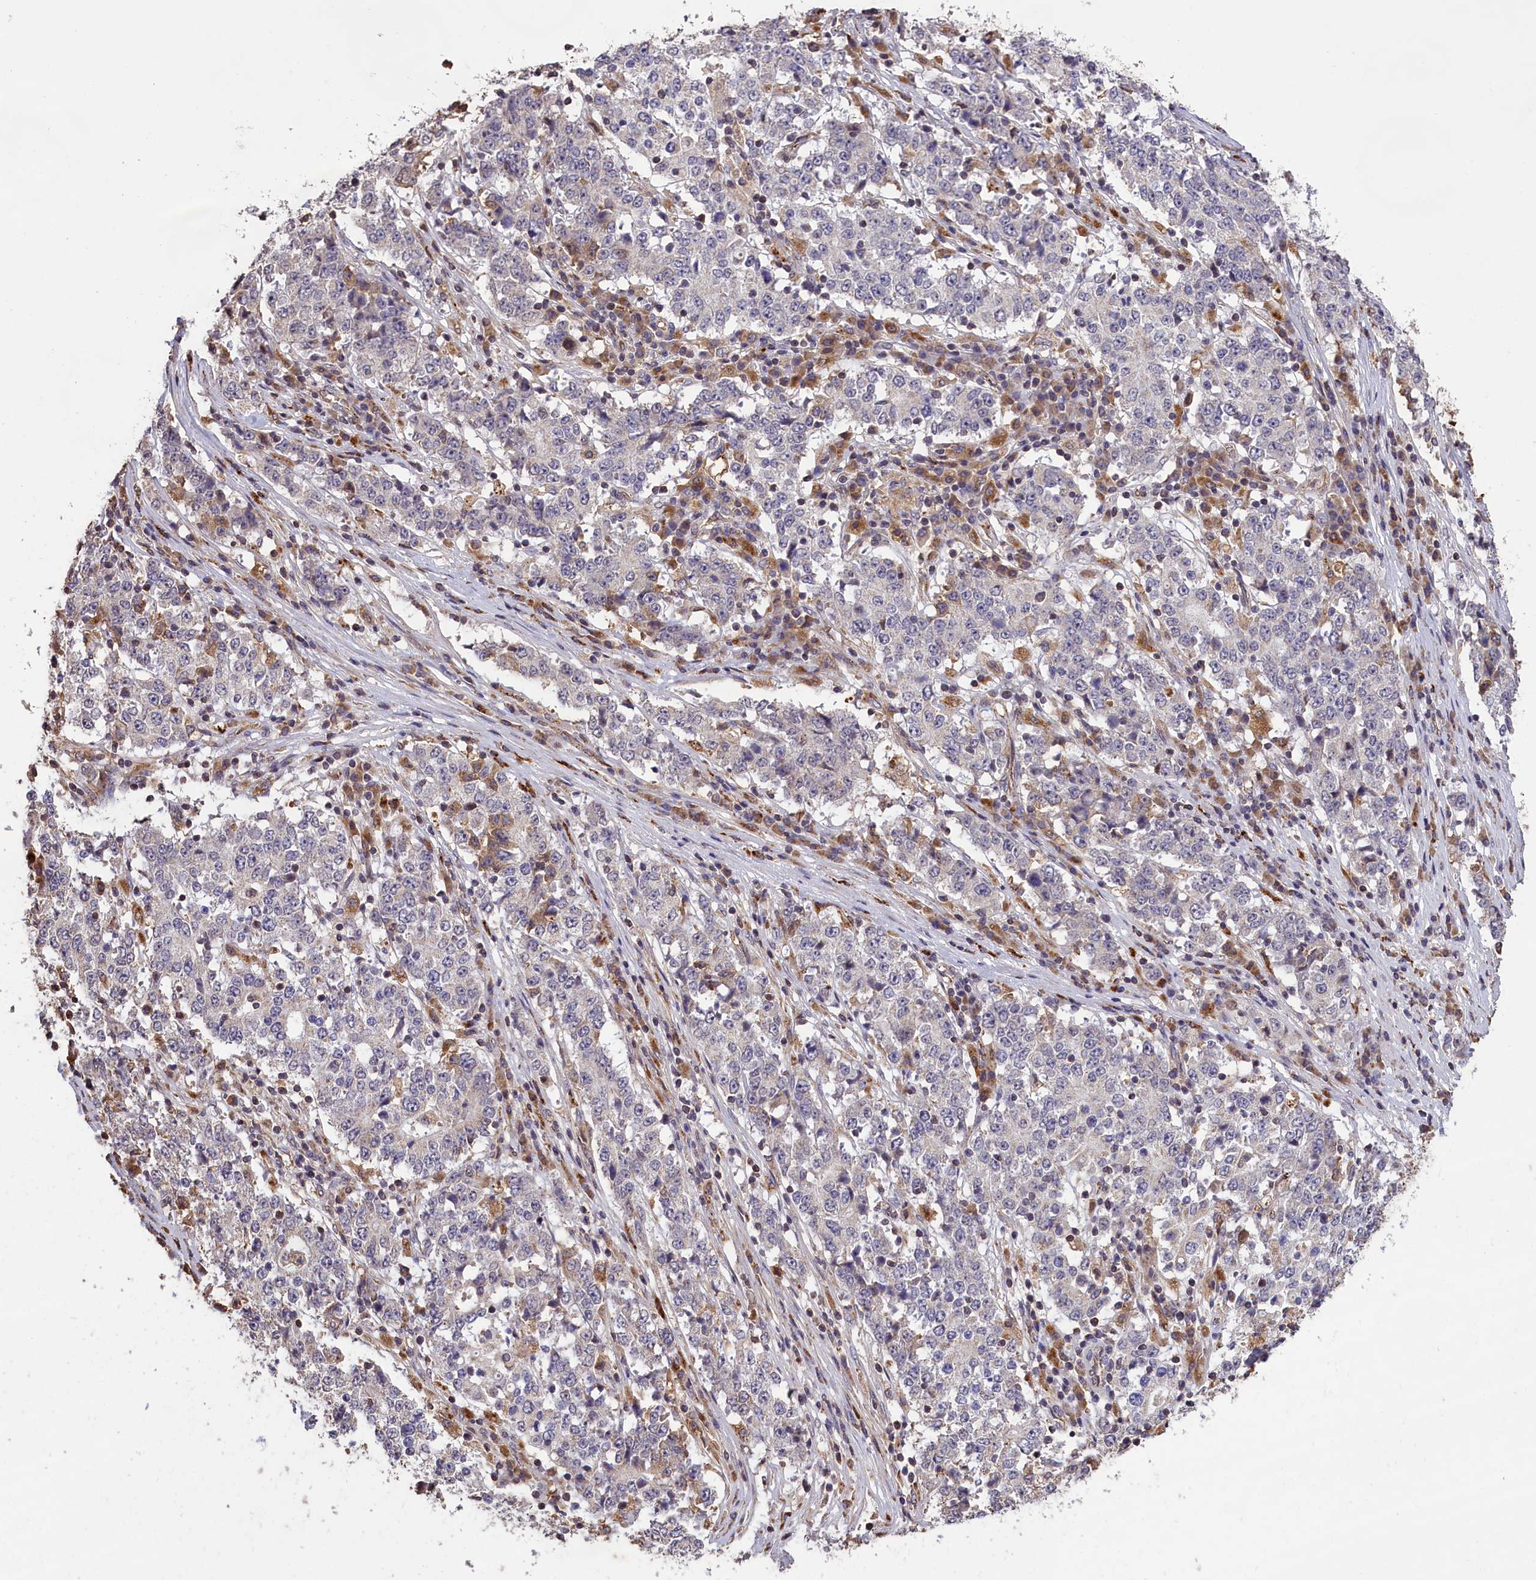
{"staining": {"intensity": "negative", "quantity": "none", "location": "none"}, "tissue": "stomach cancer", "cell_type": "Tumor cells", "image_type": "cancer", "snomed": [{"axis": "morphology", "description": "Adenocarcinoma, NOS"}, {"axis": "topography", "description": "Stomach"}], "caption": "Protein analysis of stomach cancer reveals no significant expression in tumor cells.", "gene": "CLRN2", "patient": {"sex": "male", "age": 59}}